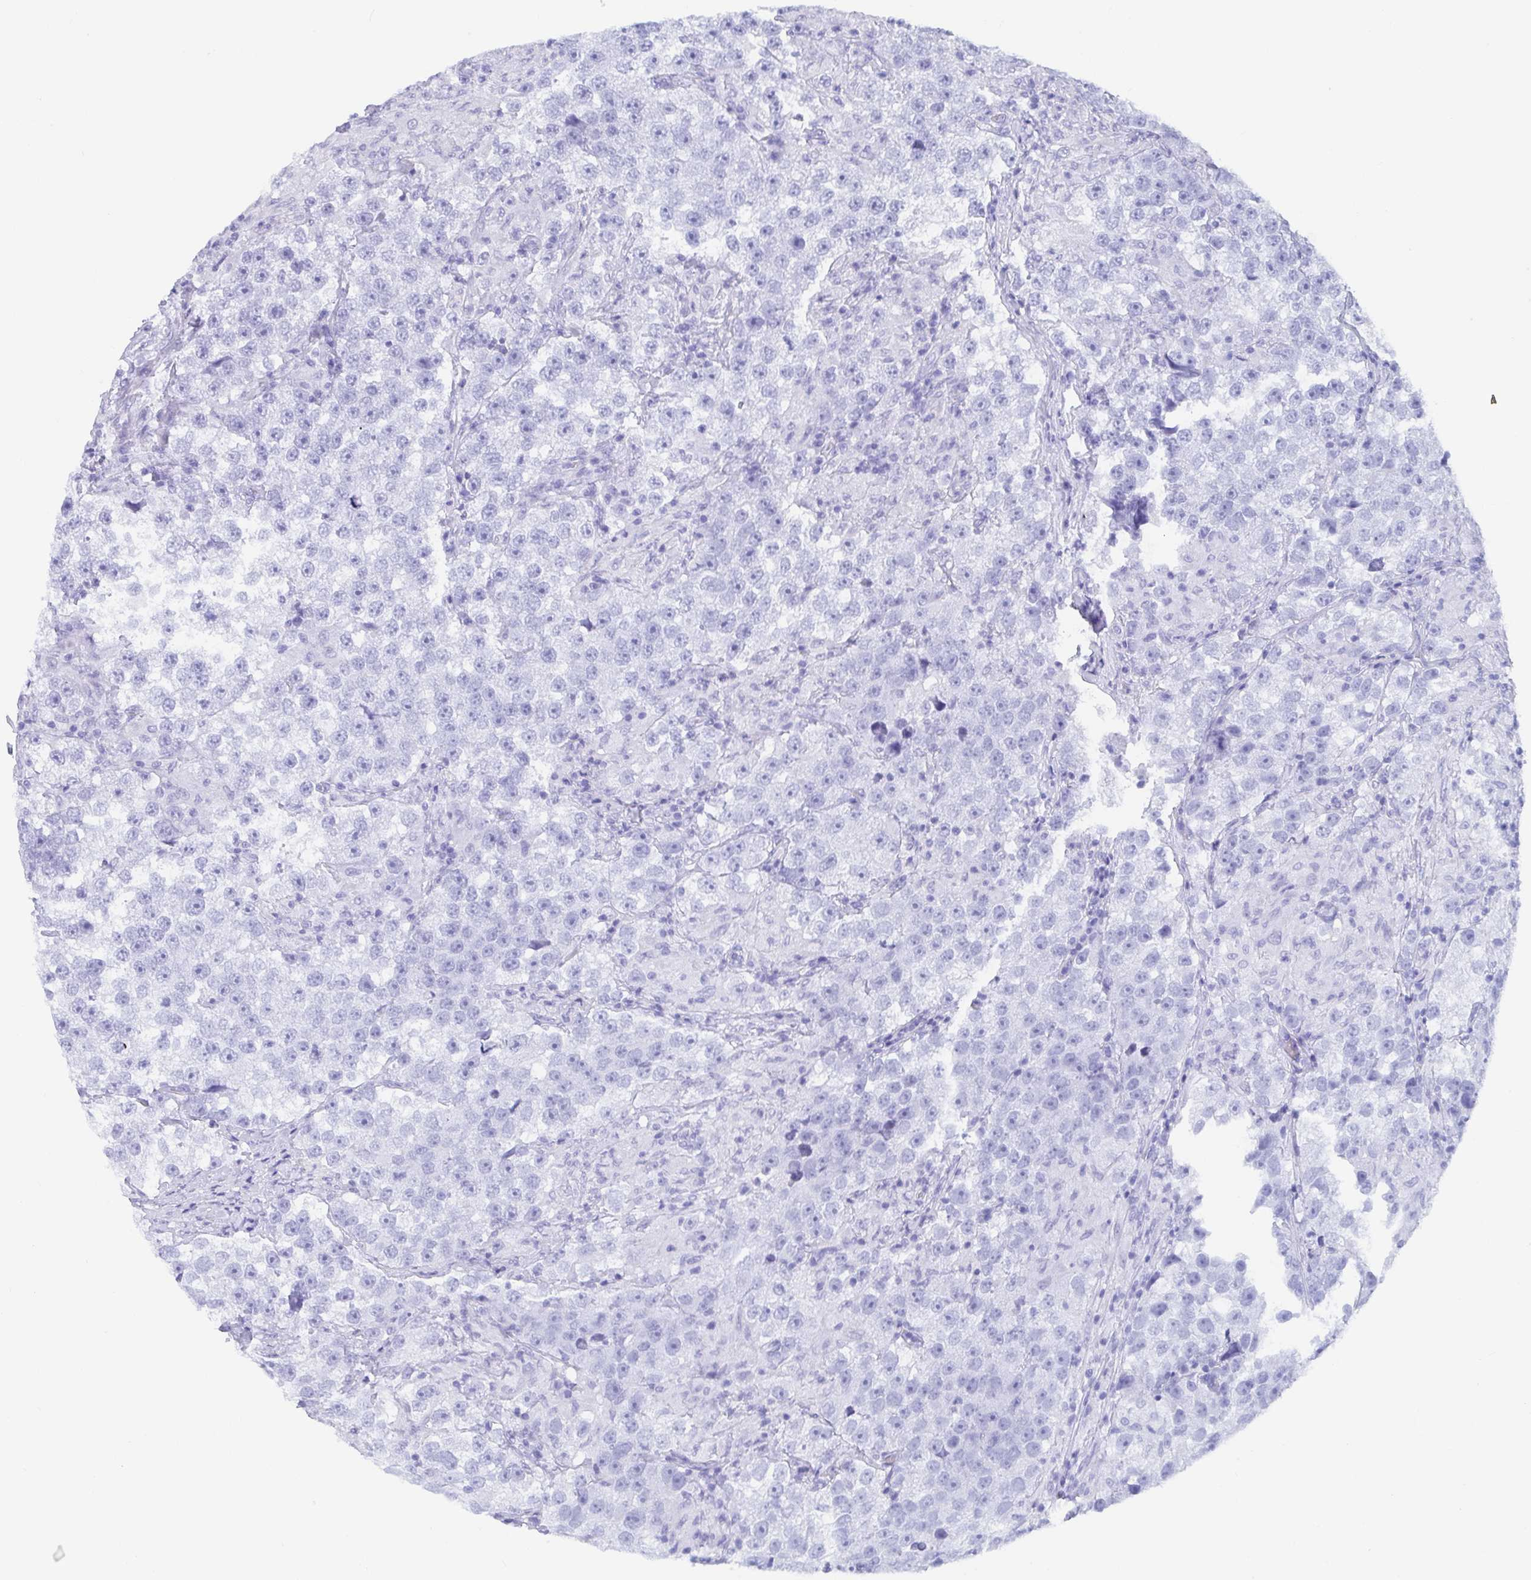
{"staining": {"intensity": "negative", "quantity": "none", "location": "none"}, "tissue": "testis cancer", "cell_type": "Tumor cells", "image_type": "cancer", "snomed": [{"axis": "morphology", "description": "Seminoma, NOS"}, {"axis": "topography", "description": "Testis"}], "caption": "This image is of seminoma (testis) stained with IHC to label a protein in brown with the nuclei are counter-stained blue. There is no expression in tumor cells.", "gene": "IDH1", "patient": {"sex": "male", "age": 46}}